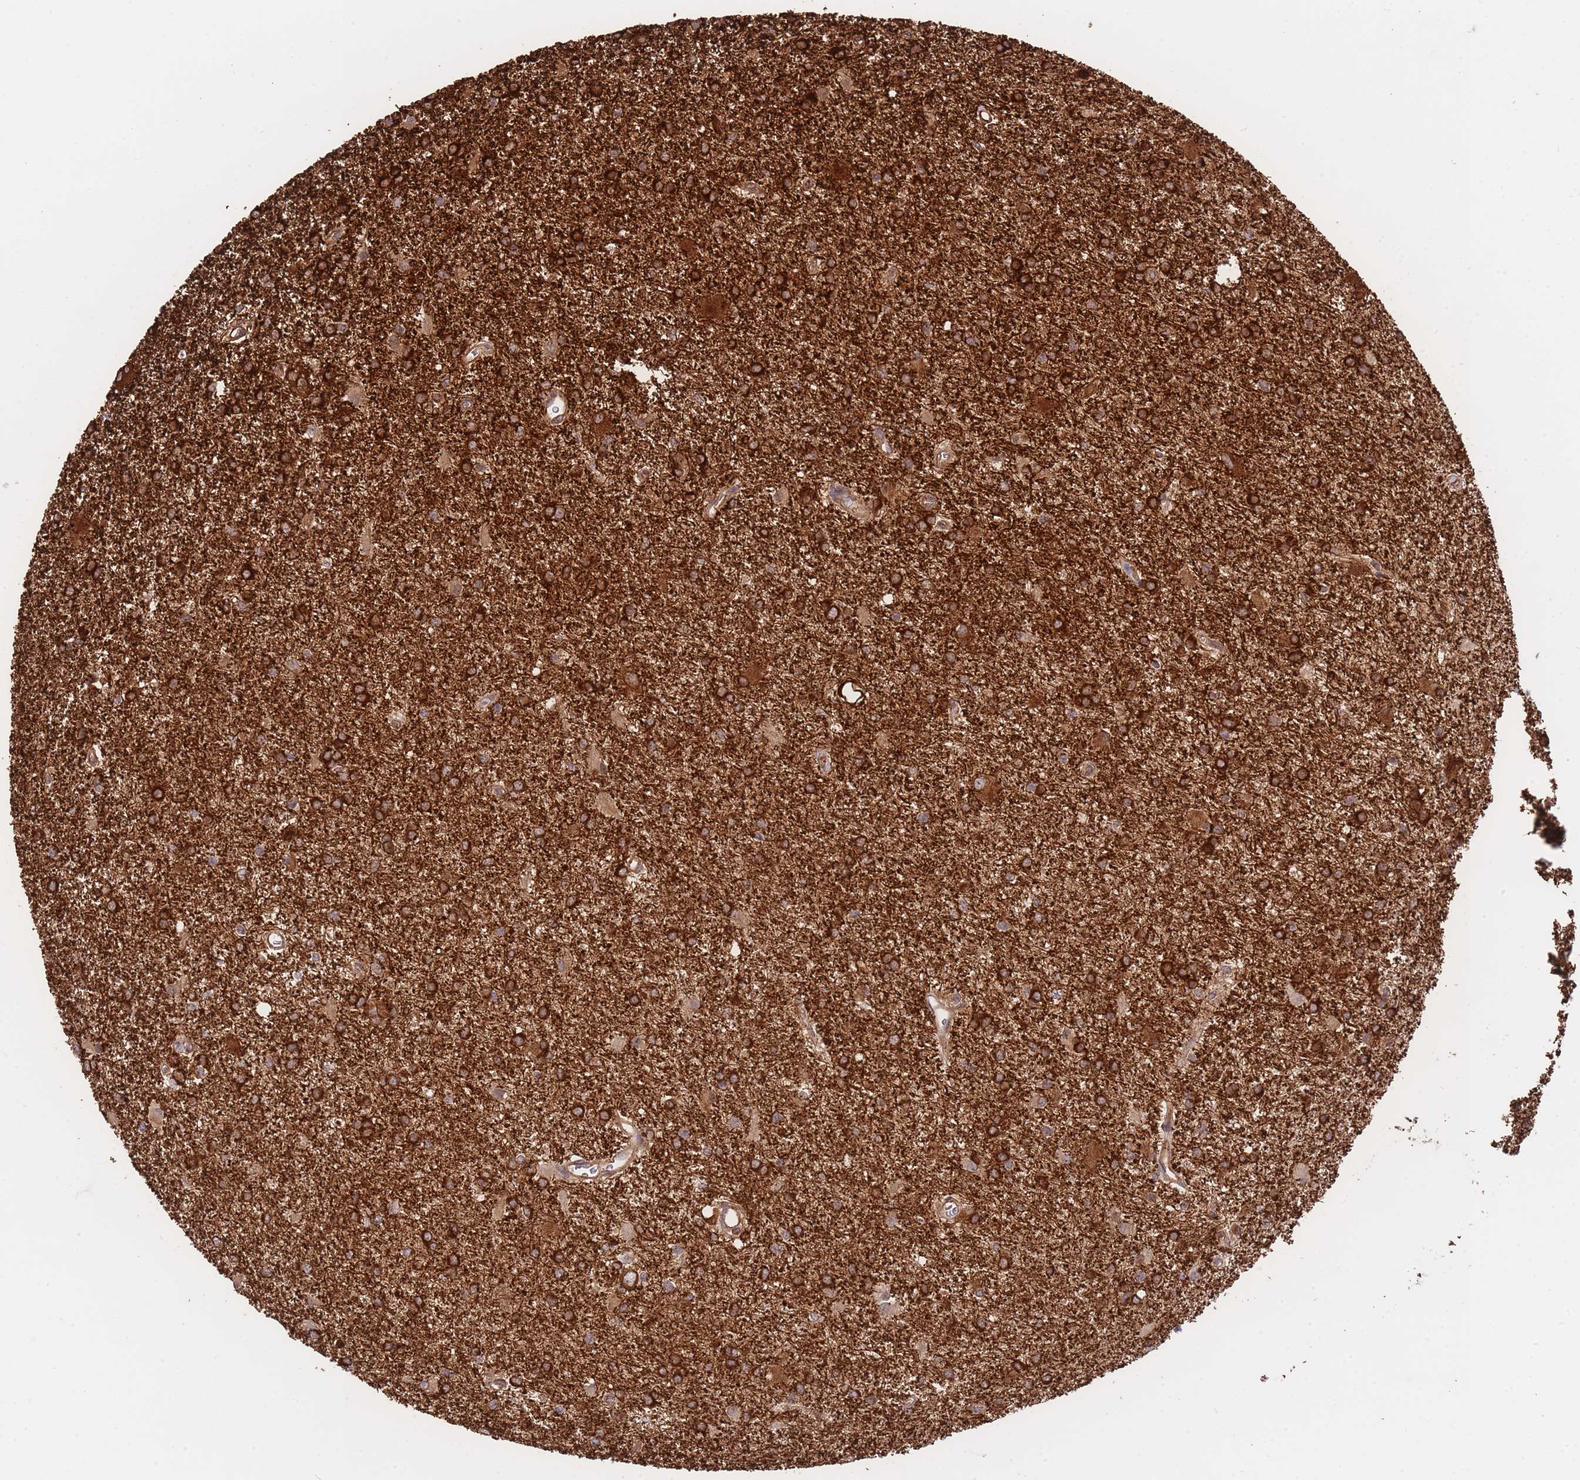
{"staining": {"intensity": "strong", "quantity": ">75%", "location": "cytoplasmic/membranous"}, "tissue": "glioma", "cell_type": "Tumor cells", "image_type": "cancer", "snomed": [{"axis": "morphology", "description": "Glioma, malignant, High grade"}, {"axis": "topography", "description": "Brain"}], "caption": "Protein analysis of glioma tissue demonstrates strong cytoplasmic/membranous staining in about >75% of tumor cells.", "gene": "EXOSC8", "patient": {"sex": "female", "age": 50}}